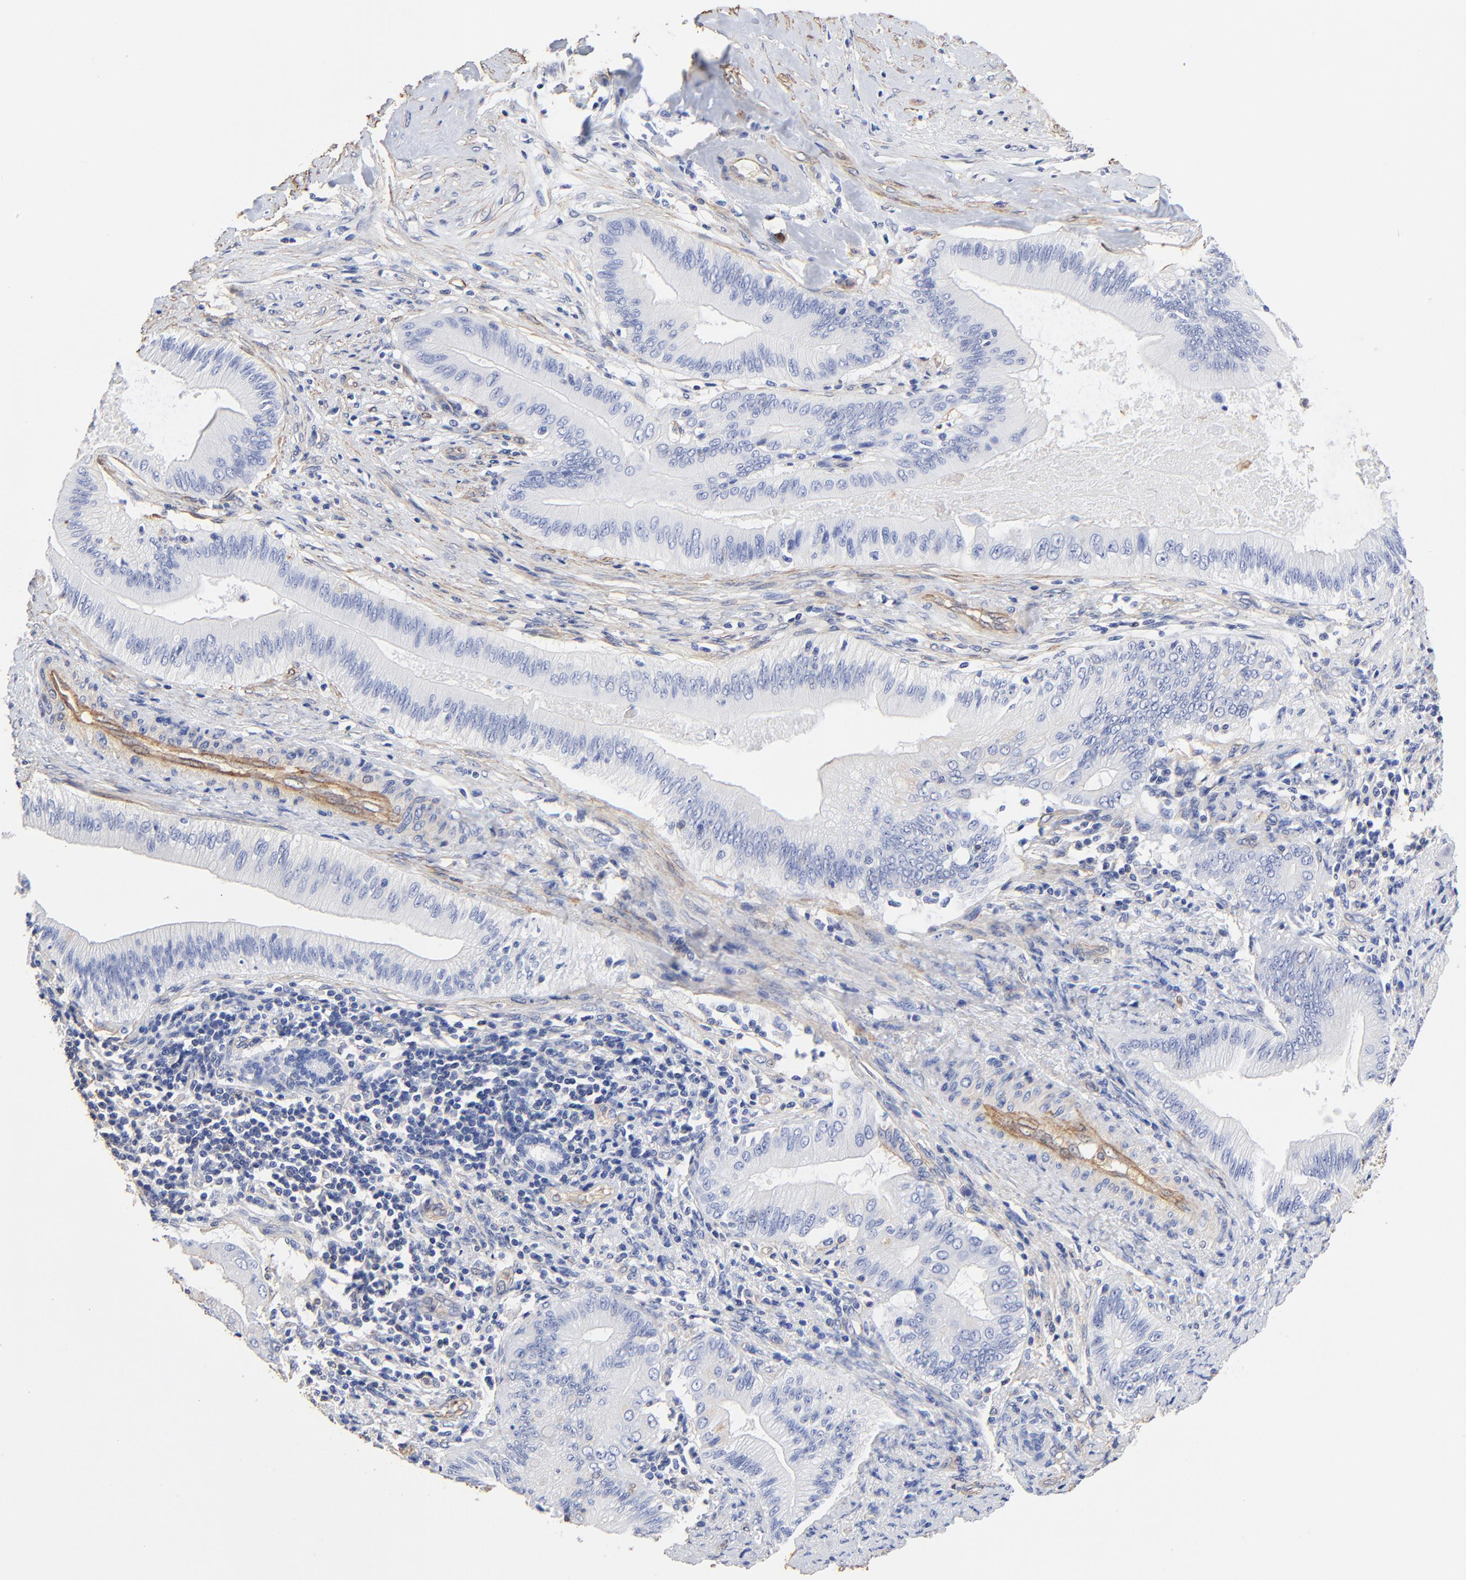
{"staining": {"intensity": "negative", "quantity": "none", "location": "none"}, "tissue": "liver cancer", "cell_type": "Tumor cells", "image_type": "cancer", "snomed": [{"axis": "morphology", "description": "Cholangiocarcinoma"}, {"axis": "topography", "description": "Liver"}], "caption": "Liver cancer was stained to show a protein in brown. There is no significant positivity in tumor cells.", "gene": "TAGLN2", "patient": {"sex": "male", "age": 58}}